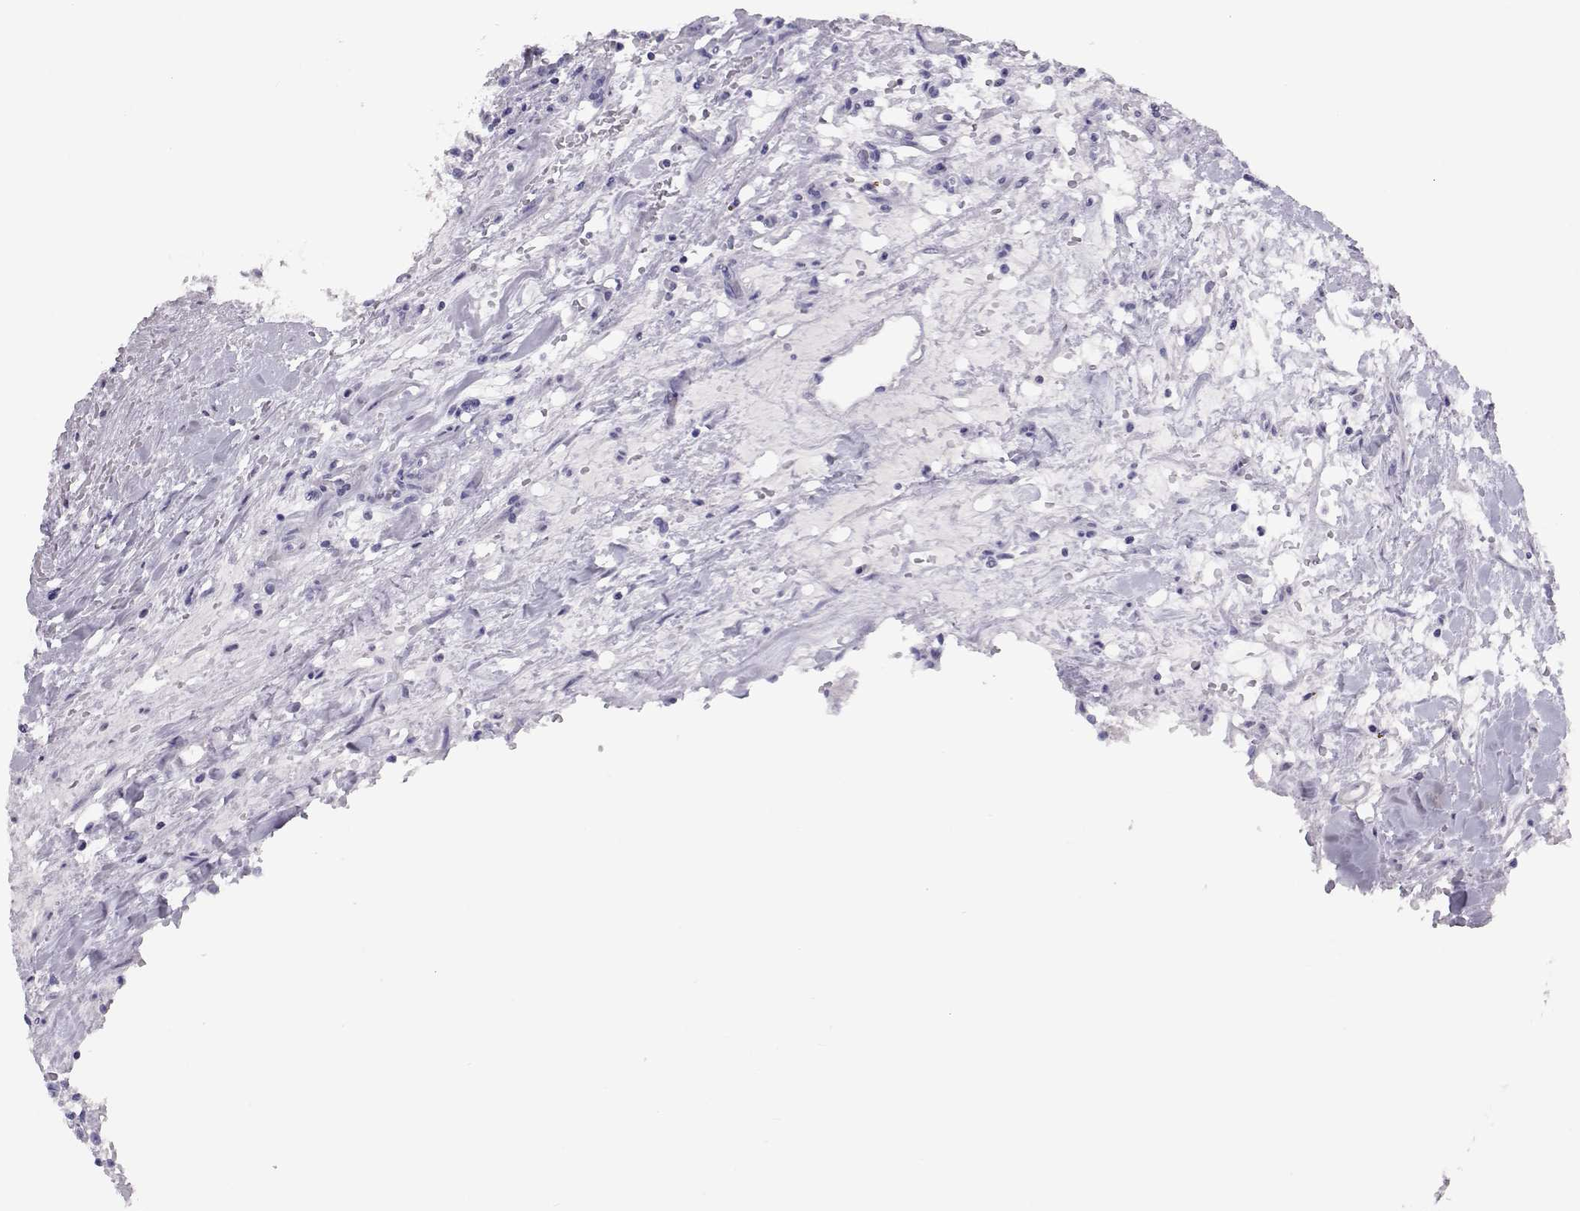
{"staining": {"intensity": "negative", "quantity": "none", "location": "none"}, "tissue": "renal cancer", "cell_type": "Tumor cells", "image_type": "cancer", "snomed": [{"axis": "morphology", "description": "Adenocarcinoma, NOS"}, {"axis": "topography", "description": "Kidney"}], "caption": "A micrograph of renal cancer stained for a protein reveals no brown staining in tumor cells. Nuclei are stained in blue.", "gene": "PMCH", "patient": {"sex": "male", "age": 36}}